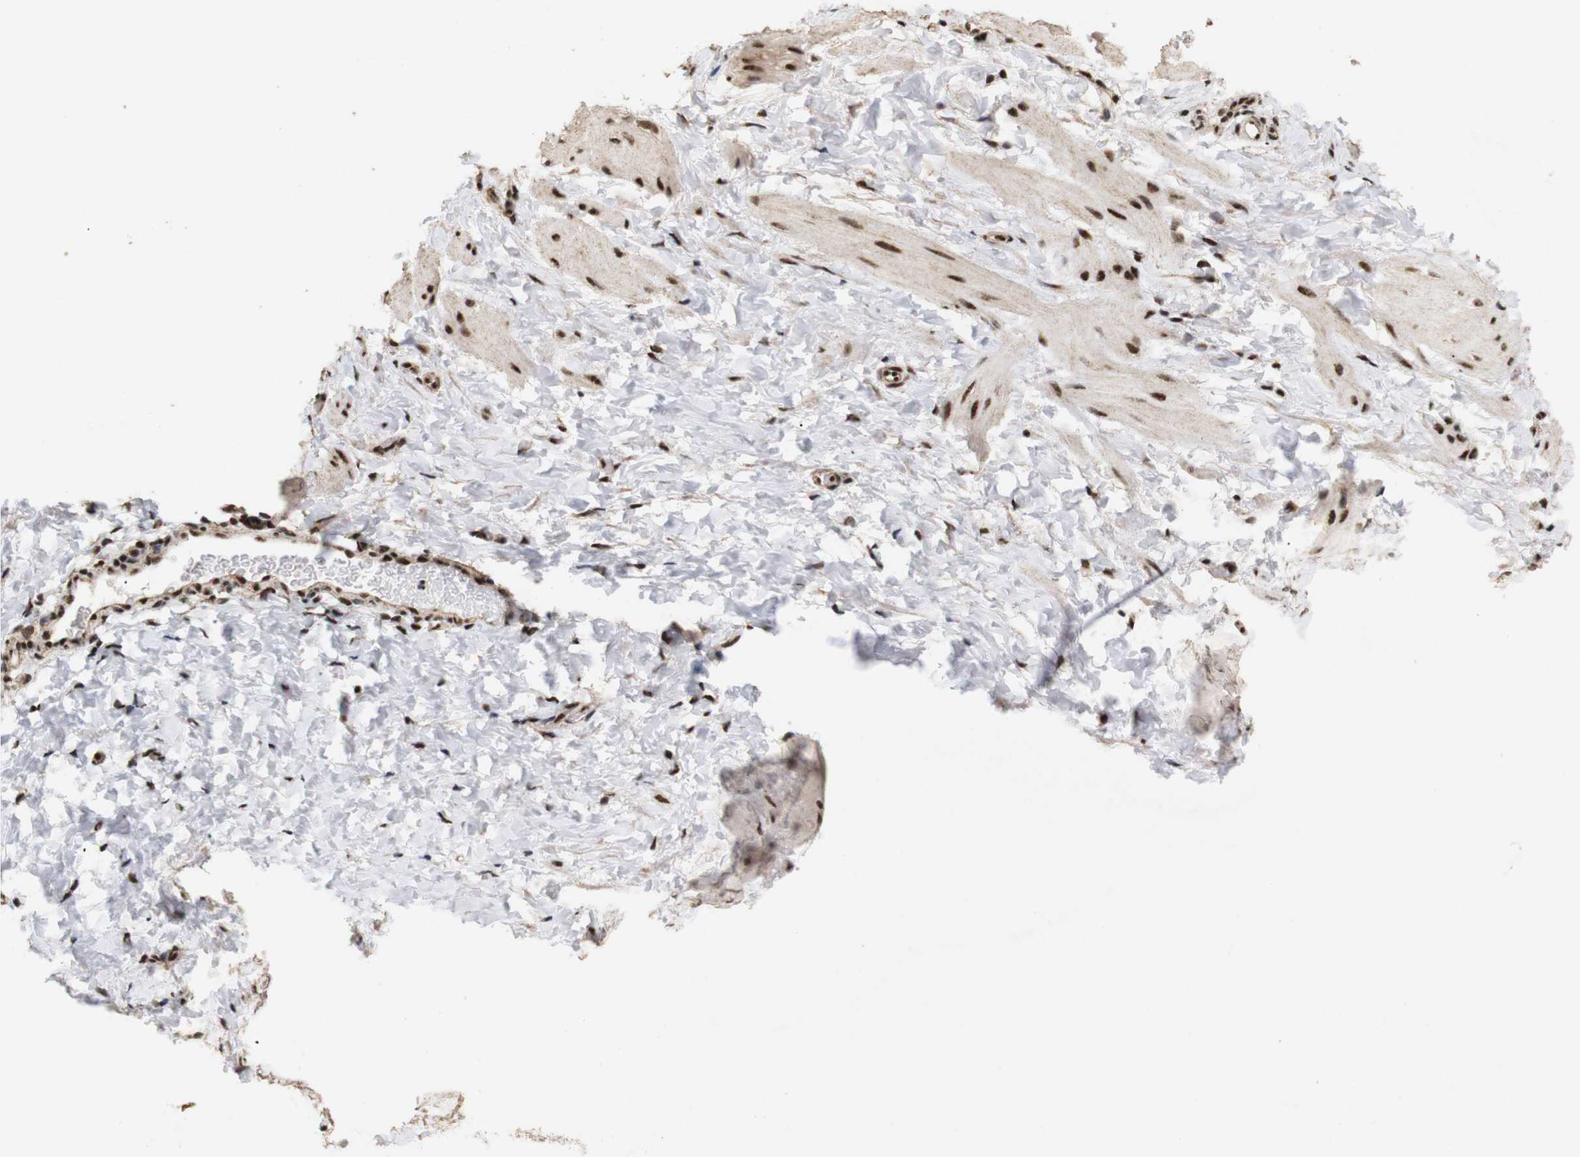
{"staining": {"intensity": "moderate", "quantity": ">75%", "location": "cytoplasmic/membranous,nuclear"}, "tissue": "smooth muscle", "cell_type": "Smooth muscle cells", "image_type": "normal", "snomed": [{"axis": "morphology", "description": "Normal tissue, NOS"}, {"axis": "topography", "description": "Smooth muscle"}], "caption": "Smooth muscle stained for a protein (brown) reveals moderate cytoplasmic/membranous,nuclear positive positivity in about >75% of smooth muscle cells.", "gene": "PYM1", "patient": {"sex": "male", "age": 16}}